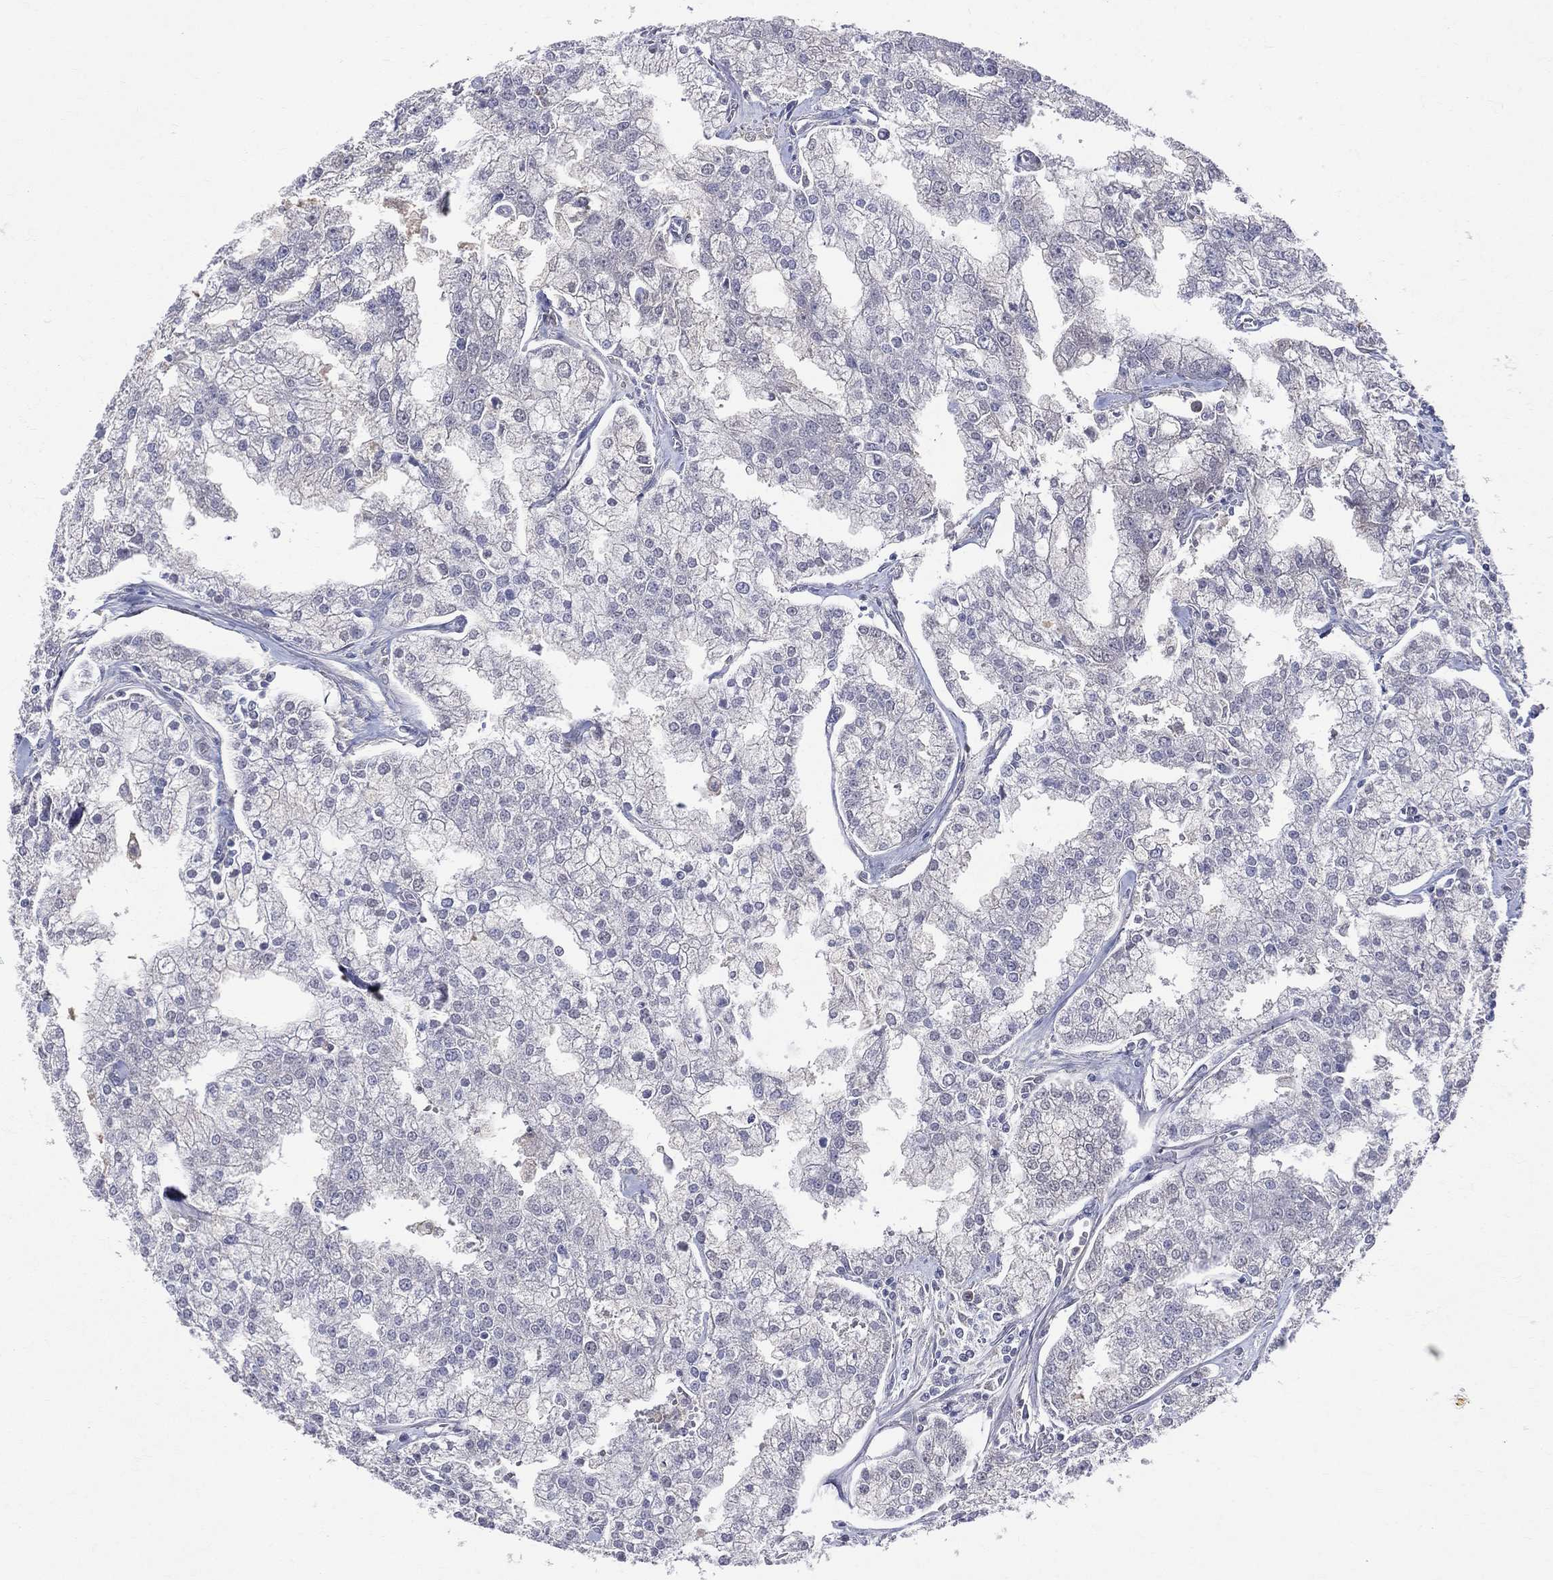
{"staining": {"intensity": "negative", "quantity": "none", "location": "none"}, "tissue": "prostate cancer", "cell_type": "Tumor cells", "image_type": "cancer", "snomed": [{"axis": "morphology", "description": "Adenocarcinoma, NOS"}, {"axis": "topography", "description": "Prostate"}], "caption": "Immunohistochemistry (IHC) micrograph of prostate cancer stained for a protein (brown), which shows no staining in tumor cells.", "gene": "DLG4", "patient": {"sex": "male", "age": 70}}